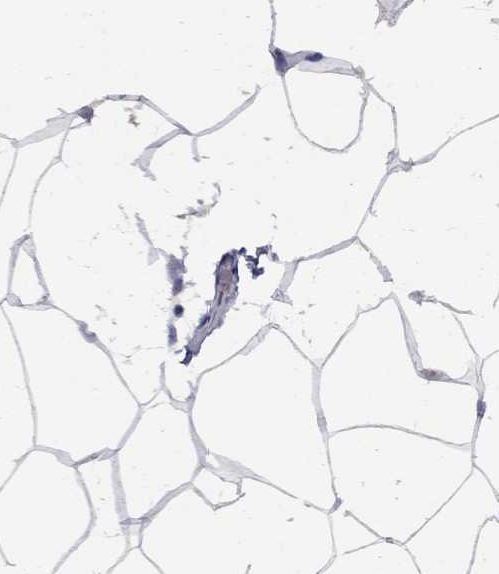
{"staining": {"intensity": "negative", "quantity": "none", "location": "none"}, "tissue": "breast", "cell_type": "Adipocytes", "image_type": "normal", "snomed": [{"axis": "morphology", "description": "Normal tissue, NOS"}, {"axis": "topography", "description": "Breast"}], "caption": "Adipocytes show no significant positivity in normal breast. Brightfield microscopy of immunohistochemistry (IHC) stained with DAB (3,3'-diaminobenzidine) (brown) and hematoxylin (blue), captured at high magnification.", "gene": "SPOUT1", "patient": {"sex": "female", "age": 32}}